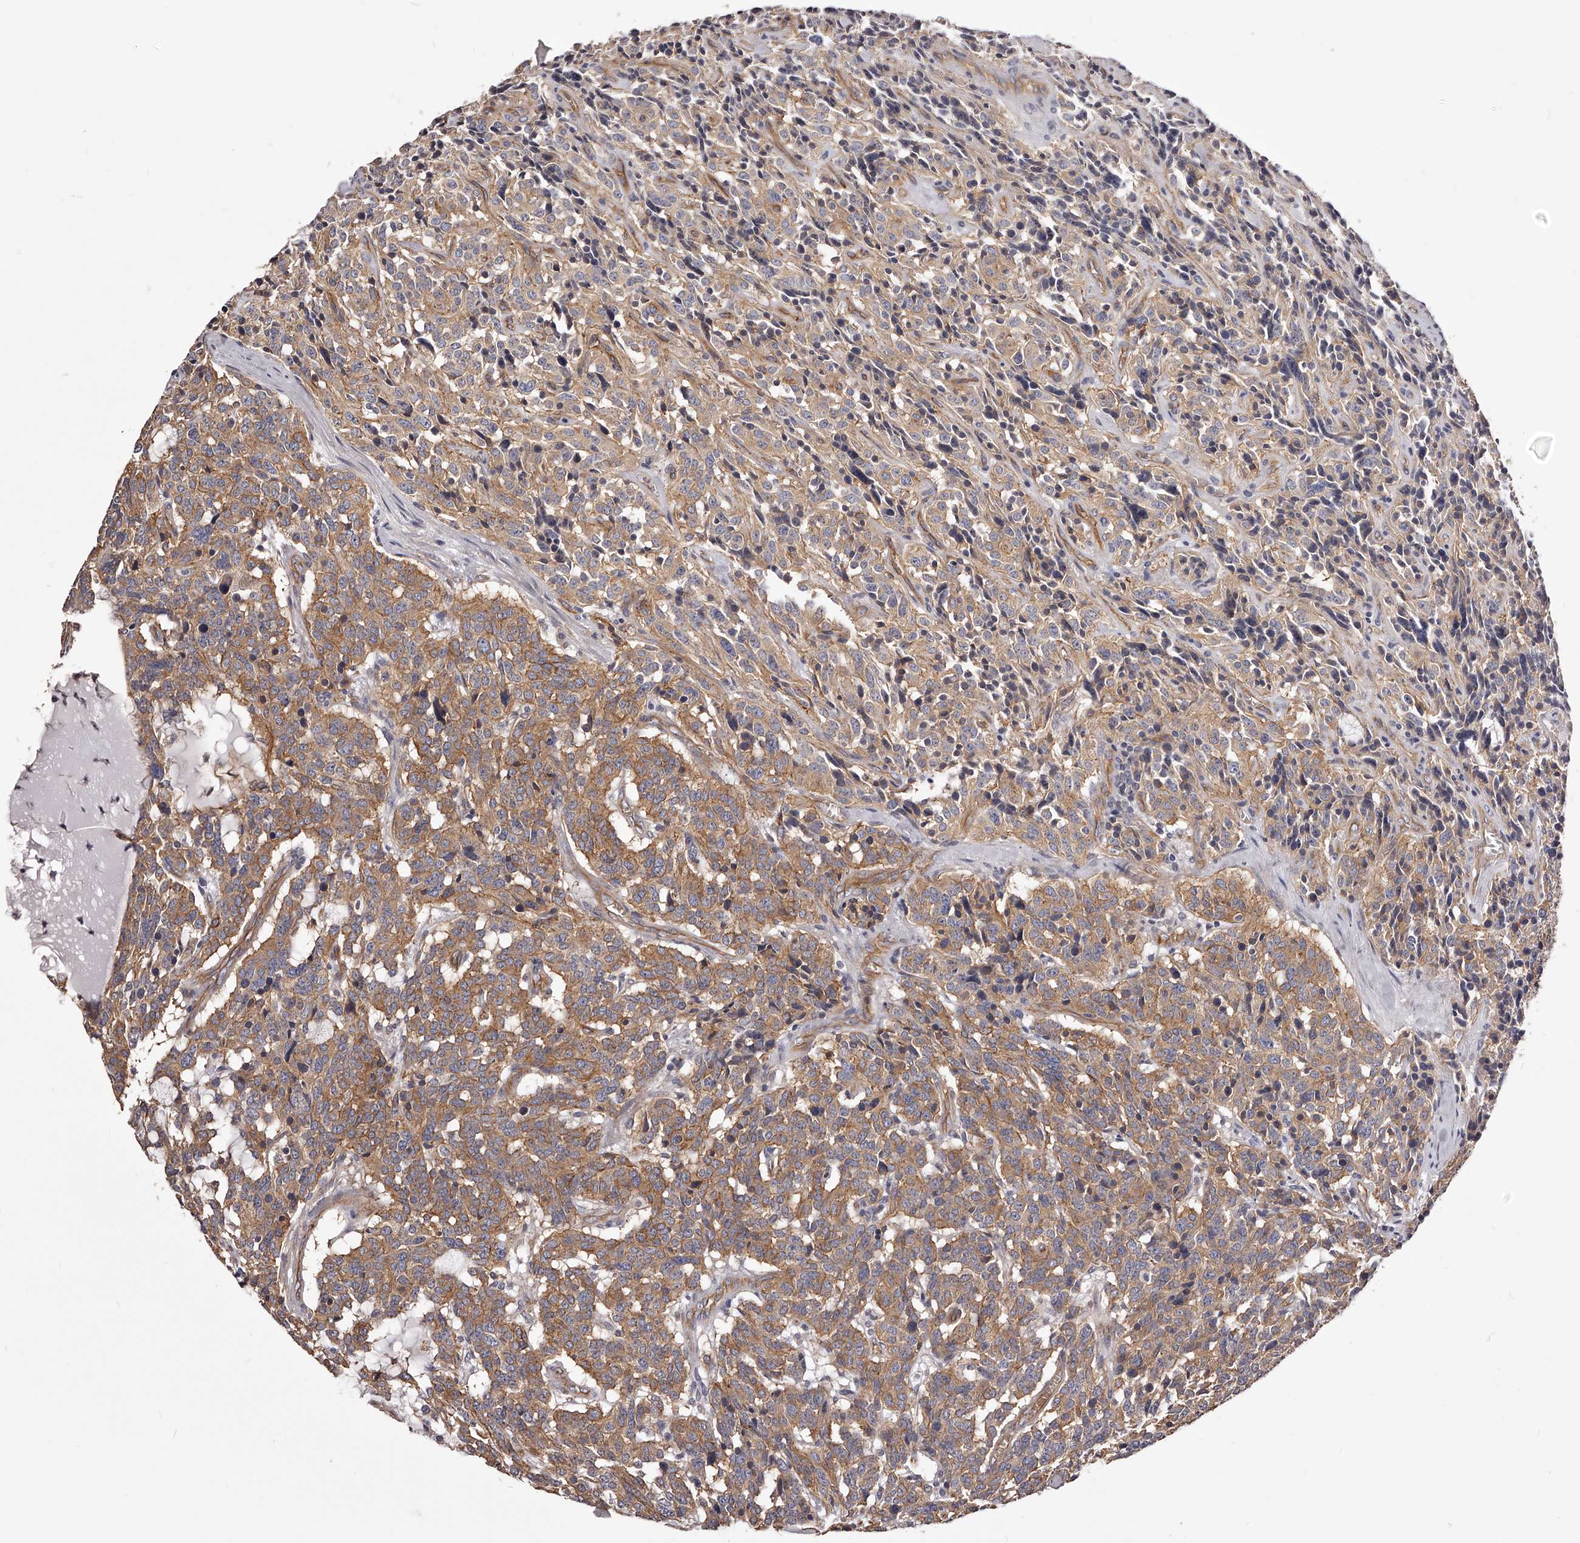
{"staining": {"intensity": "moderate", "quantity": ">75%", "location": "cytoplasmic/membranous"}, "tissue": "carcinoid", "cell_type": "Tumor cells", "image_type": "cancer", "snomed": [{"axis": "morphology", "description": "Carcinoid, malignant, NOS"}, {"axis": "topography", "description": "Lung"}], "caption": "Protein expression analysis of human carcinoid reveals moderate cytoplasmic/membranous expression in approximately >75% of tumor cells.", "gene": "LTV1", "patient": {"sex": "female", "age": 46}}